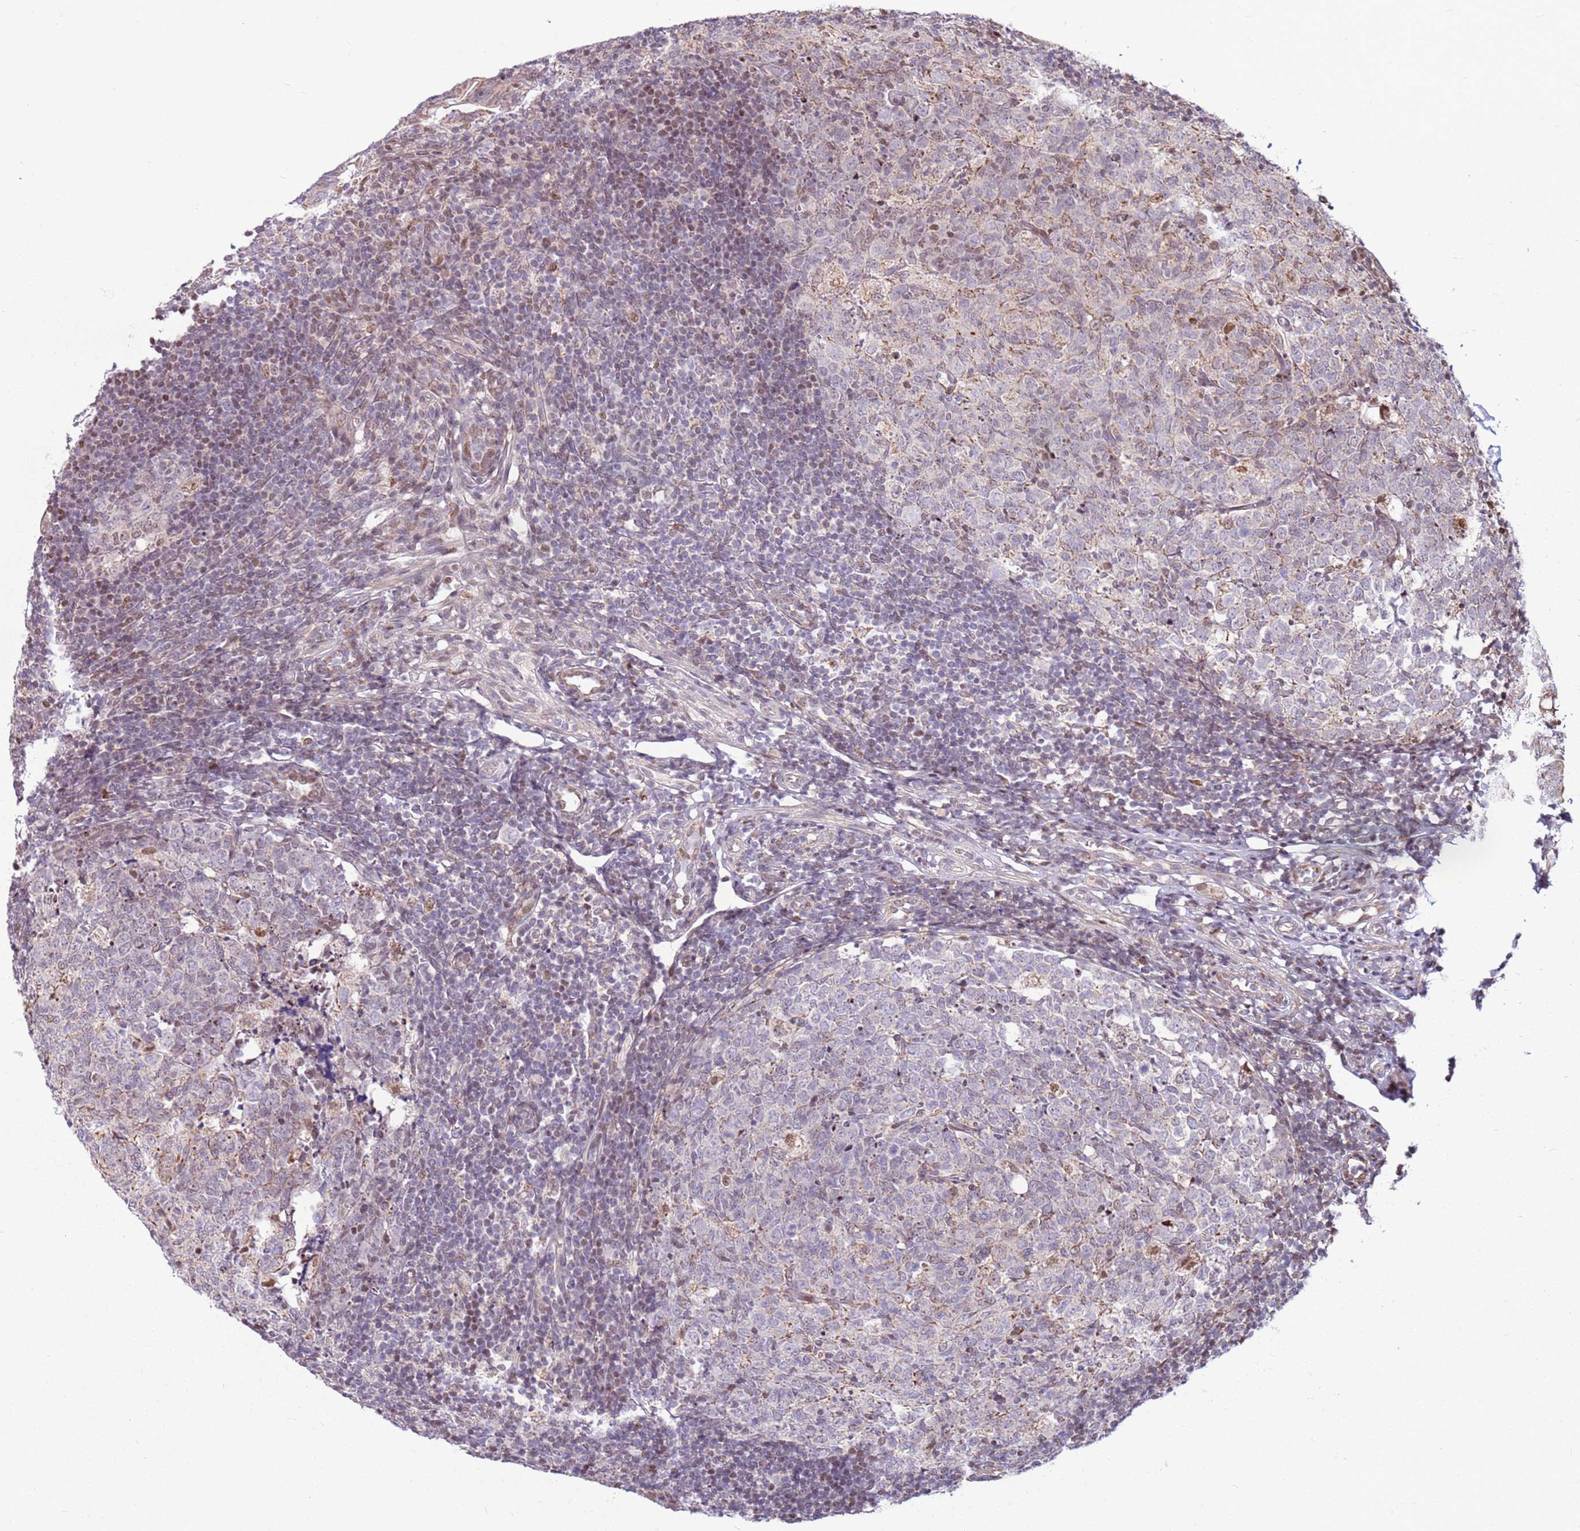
{"staining": {"intensity": "moderate", "quantity": ">75%", "location": "cytoplasmic/membranous"}, "tissue": "appendix", "cell_type": "Glandular cells", "image_type": "normal", "snomed": [{"axis": "morphology", "description": "Normal tissue, NOS"}, {"axis": "topography", "description": "Appendix"}], "caption": "Human appendix stained for a protein (brown) displays moderate cytoplasmic/membranous positive staining in approximately >75% of glandular cells.", "gene": "PCTP", "patient": {"sex": "male", "age": 14}}